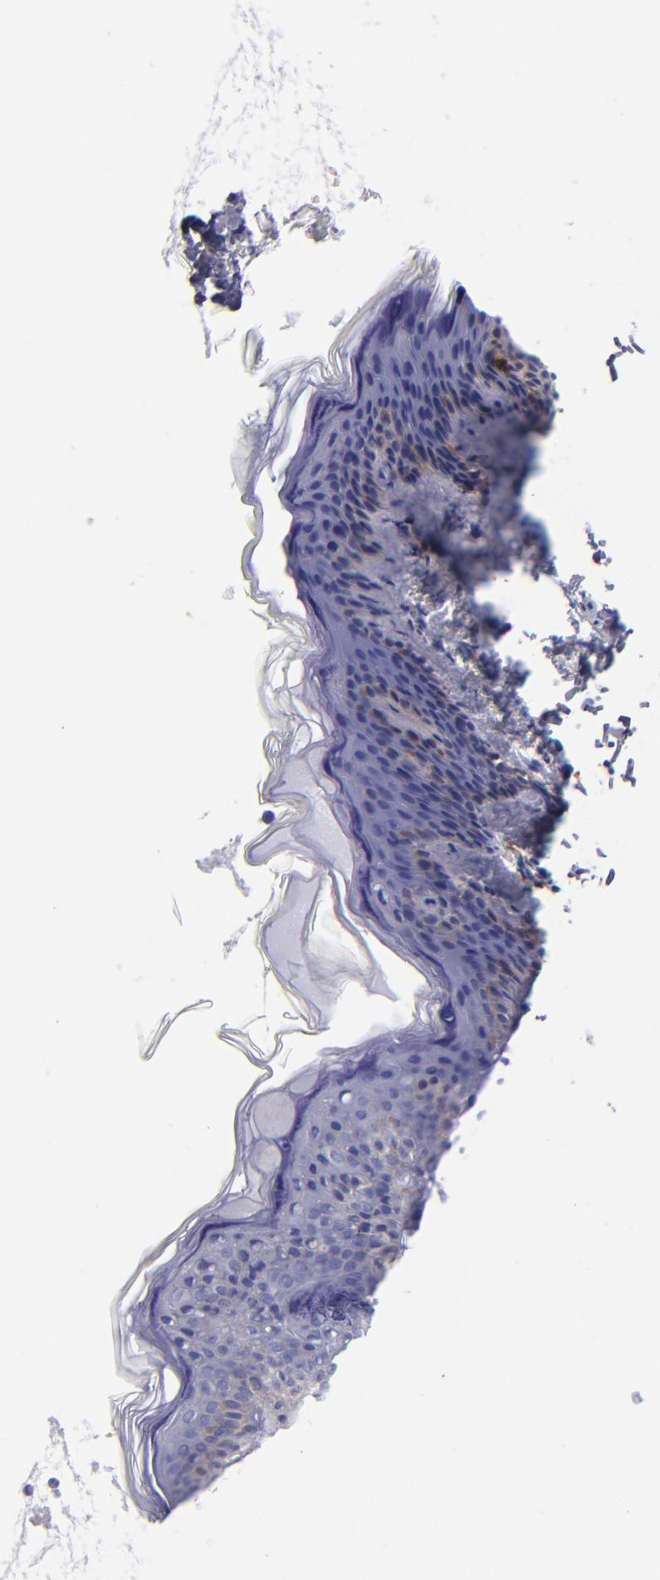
{"staining": {"intensity": "negative", "quantity": "none", "location": "none"}, "tissue": "skin", "cell_type": "Fibroblasts", "image_type": "normal", "snomed": [{"axis": "morphology", "description": "Normal tissue, NOS"}, {"axis": "topography", "description": "Skin"}], "caption": "The micrograph shows no significant expression in fibroblasts of skin. (Stains: DAB (3,3'-diaminobenzidine) immunohistochemistry (IHC) with hematoxylin counter stain, Microscopy: brightfield microscopy at high magnification).", "gene": "CD82", "patient": {"sex": "female", "age": 4}}